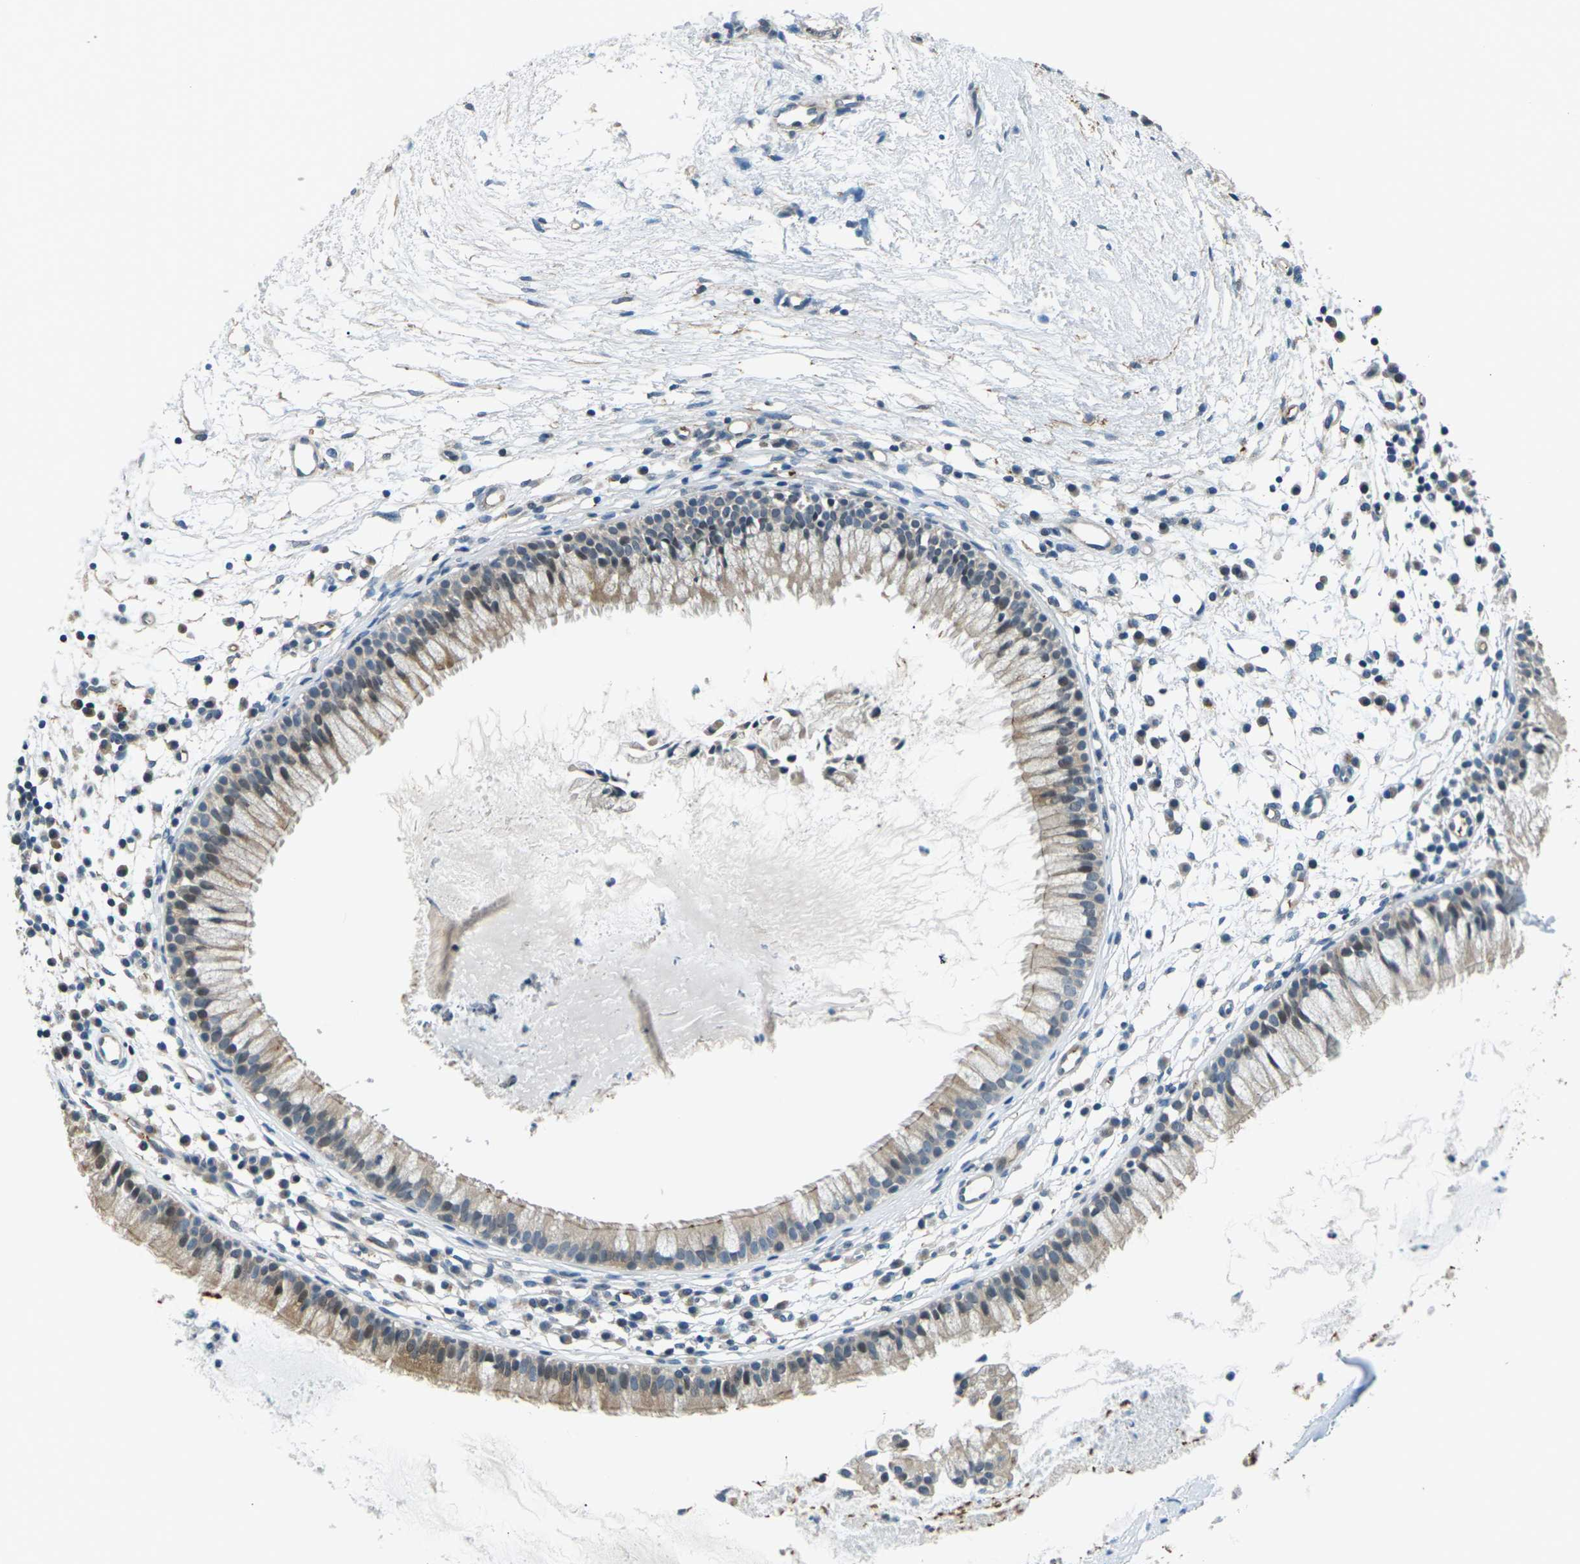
{"staining": {"intensity": "weak", "quantity": "25%-75%", "location": "cytoplasmic/membranous"}, "tissue": "nasopharynx", "cell_type": "Respiratory epithelial cells", "image_type": "normal", "snomed": [{"axis": "morphology", "description": "Normal tissue, NOS"}, {"axis": "topography", "description": "Nasopharynx"}], "caption": "Immunohistochemical staining of unremarkable nasopharynx demonstrates low levels of weak cytoplasmic/membranous positivity in about 25%-75% of respiratory epithelial cells.", "gene": "SLC13A3", "patient": {"sex": "male", "age": 21}}